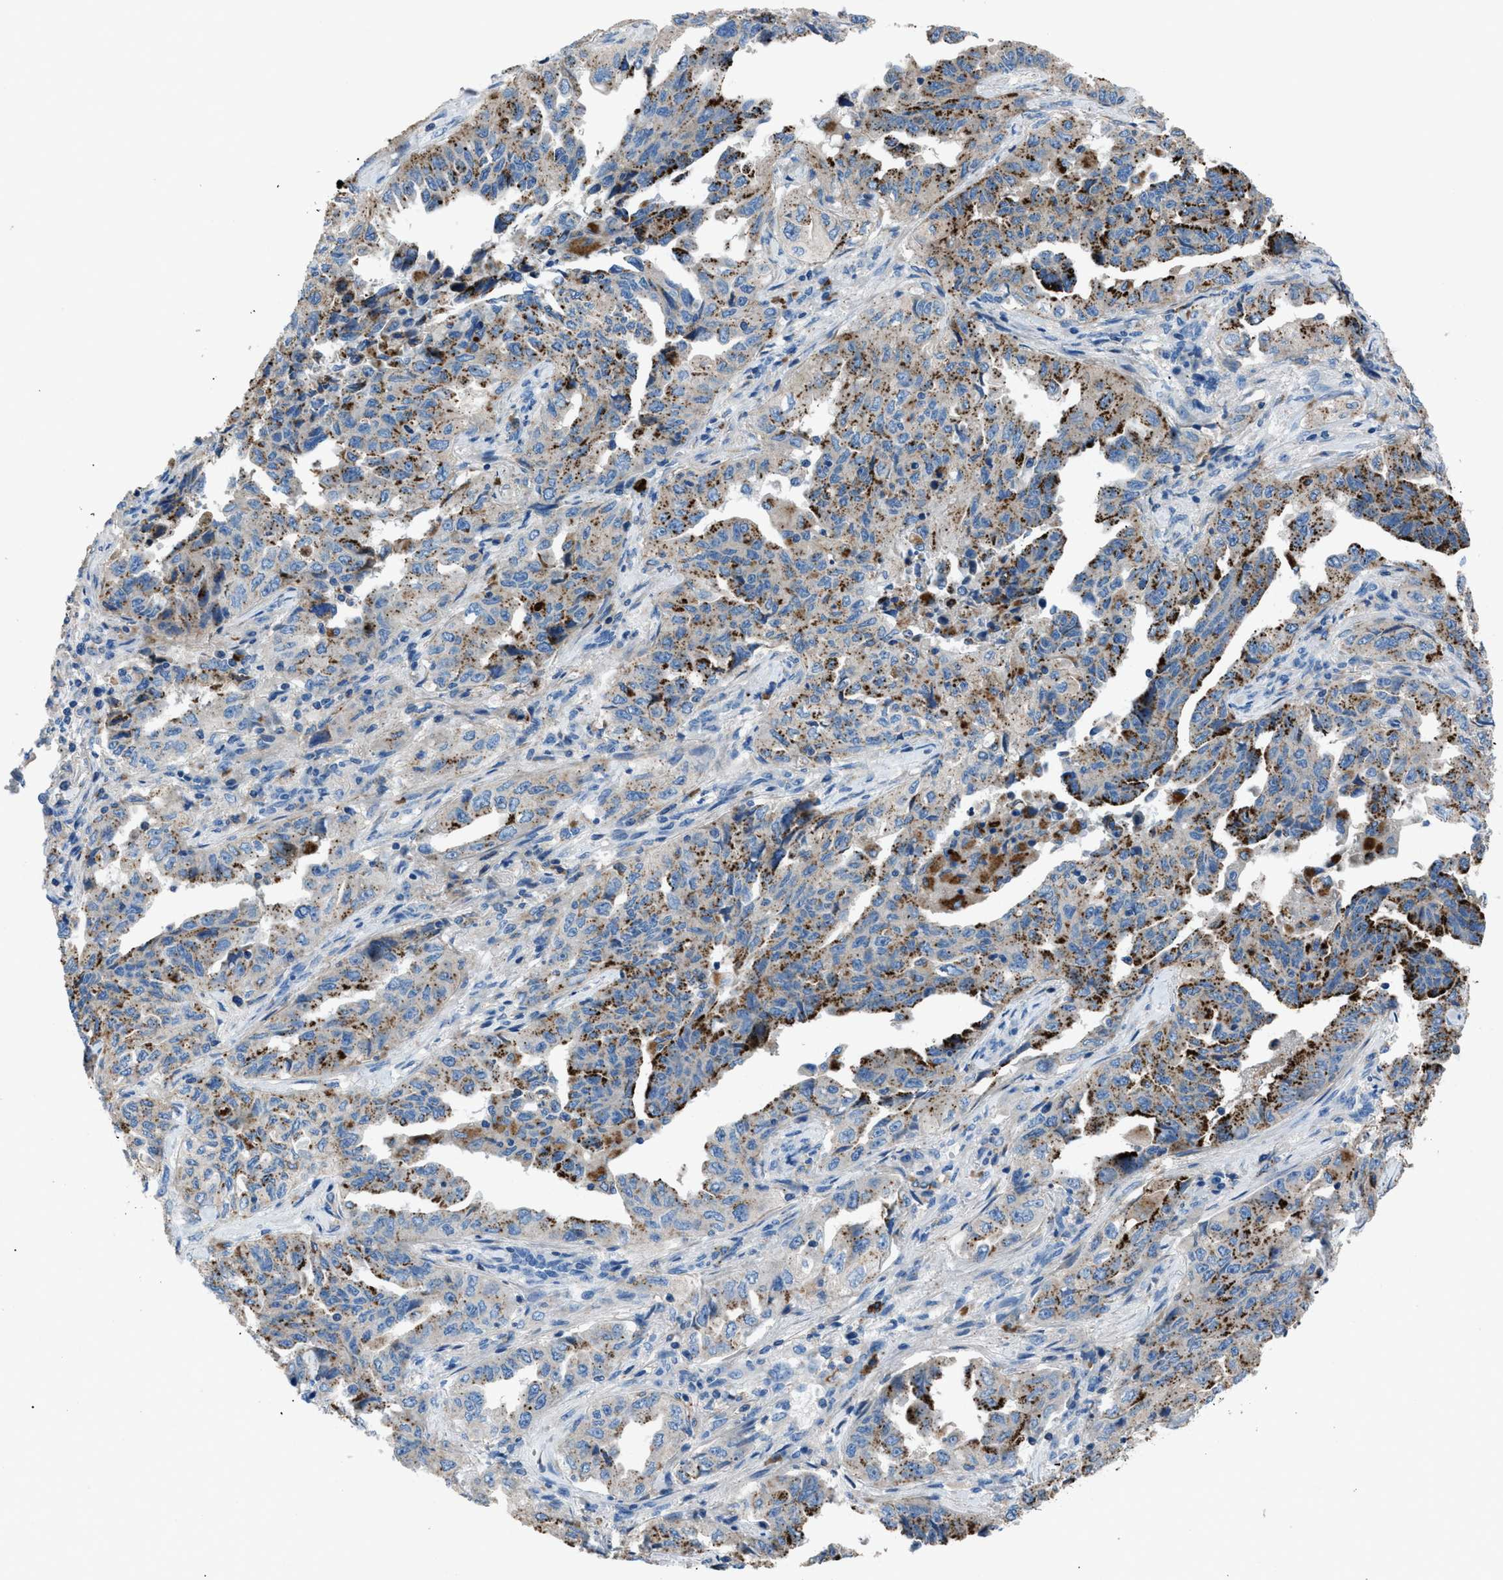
{"staining": {"intensity": "moderate", "quantity": ">75%", "location": "cytoplasmic/membranous"}, "tissue": "lung cancer", "cell_type": "Tumor cells", "image_type": "cancer", "snomed": [{"axis": "morphology", "description": "Adenocarcinoma, NOS"}, {"axis": "topography", "description": "Lung"}], "caption": "Protein staining of lung cancer (adenocarcinoma) tissue demonstrates moderate cytoplasmic/membranous staining in approximately >75% of tumor cells.", "gene": "SGCZ", "patient": {"sex": "female", "age": 51}}